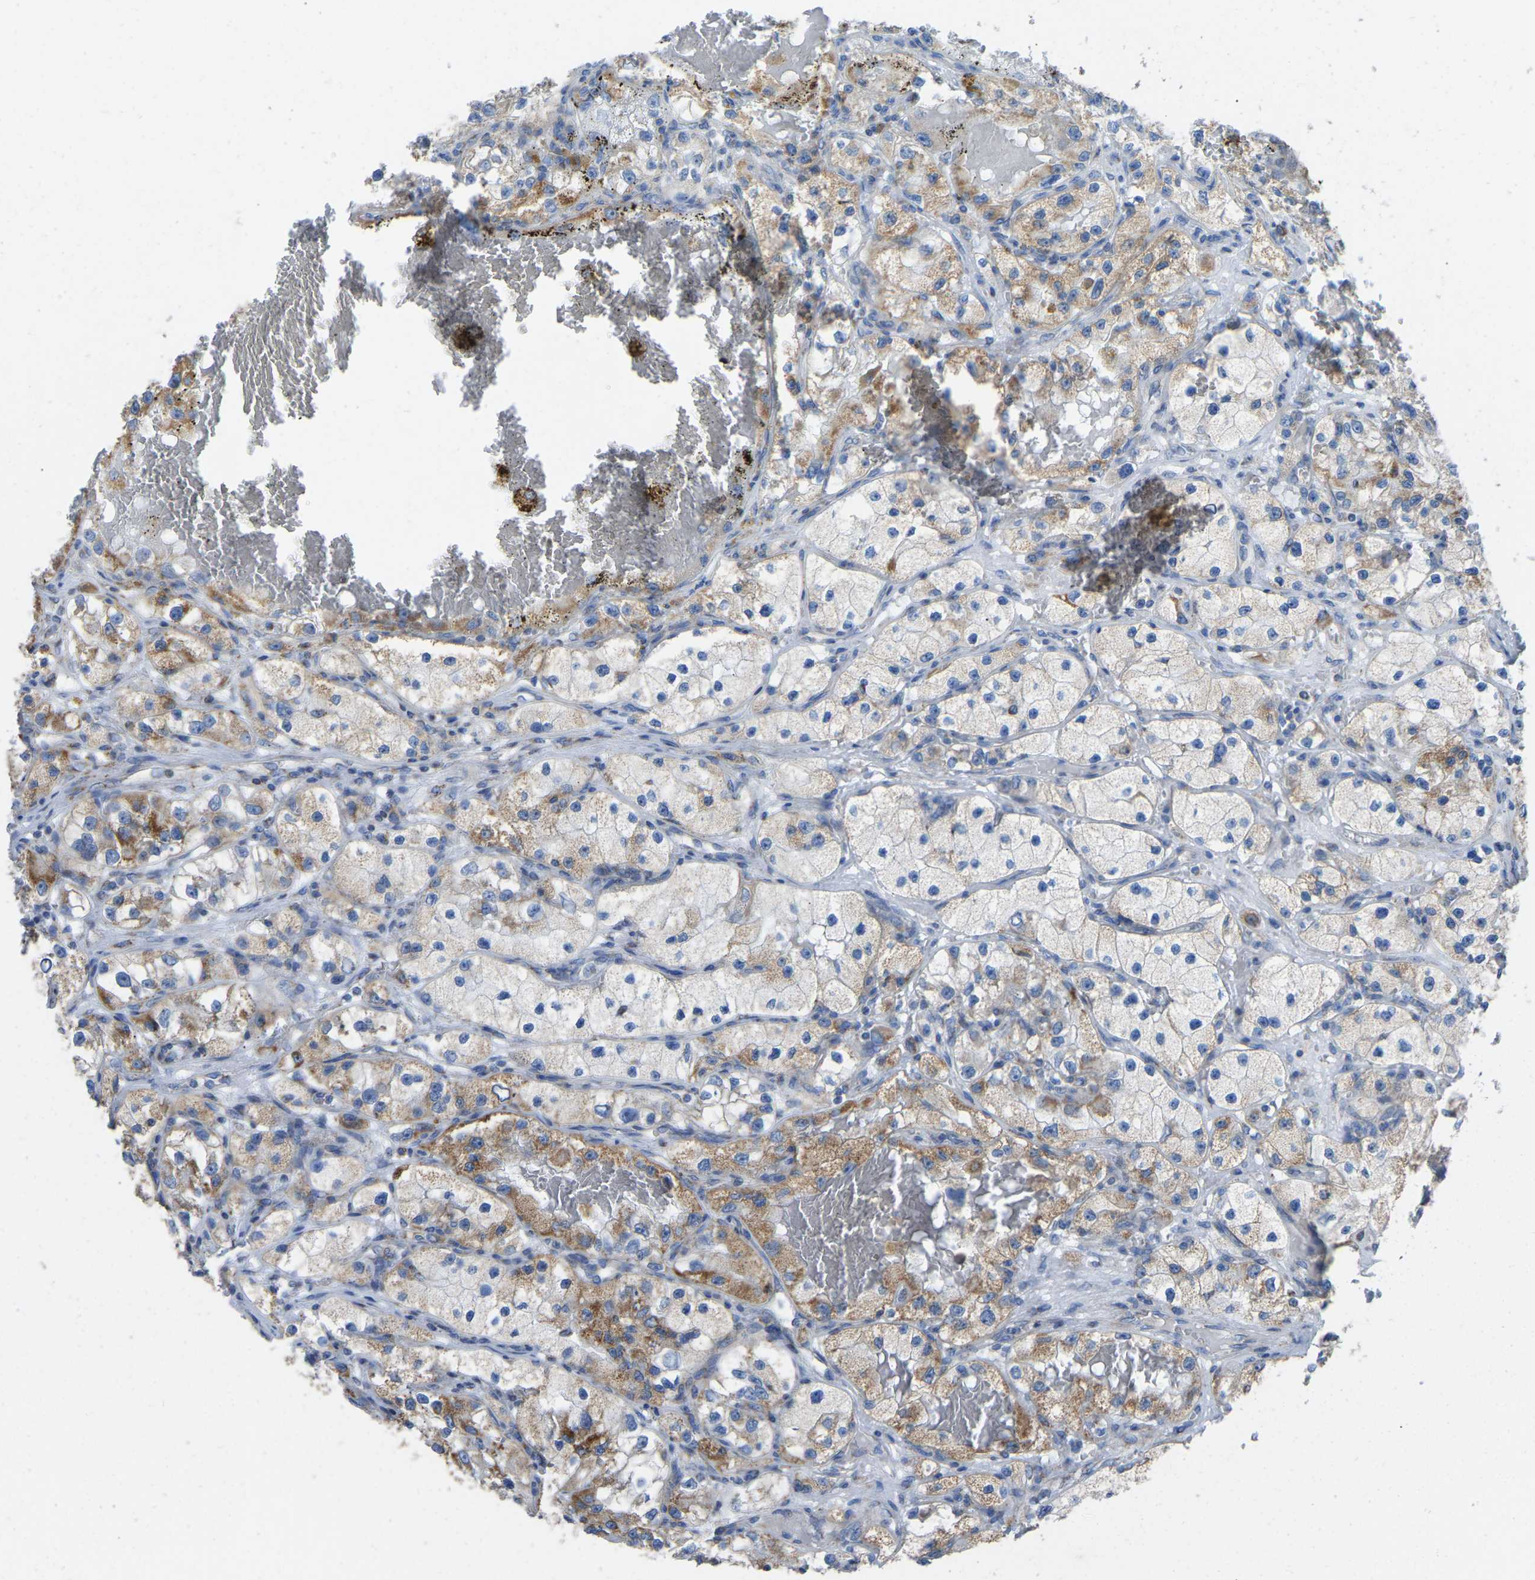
{"staining": {"intensity": "moderate", "quantity": ">75%", "location": "cytoplasmic/membranous"}, "tissue": "renal cancer", "cell_type": "Tumor cells", "image_type": "cancer", "snomed": [{"axis": "morphology", "description": "Adenocarcinoma, NOS"}, {"axis": "topography", "description": "Kidney"}], "caption": "DAB (3,3'-diaminobenzidine) immunohistochemical staining of human adenocarcinoma (renal) reveals moderate cytoplasmic/membranous protein staining in about >75% of tumor cells.", "gene": "ETFB", "patient": {"sex": "female", "age": 57}}